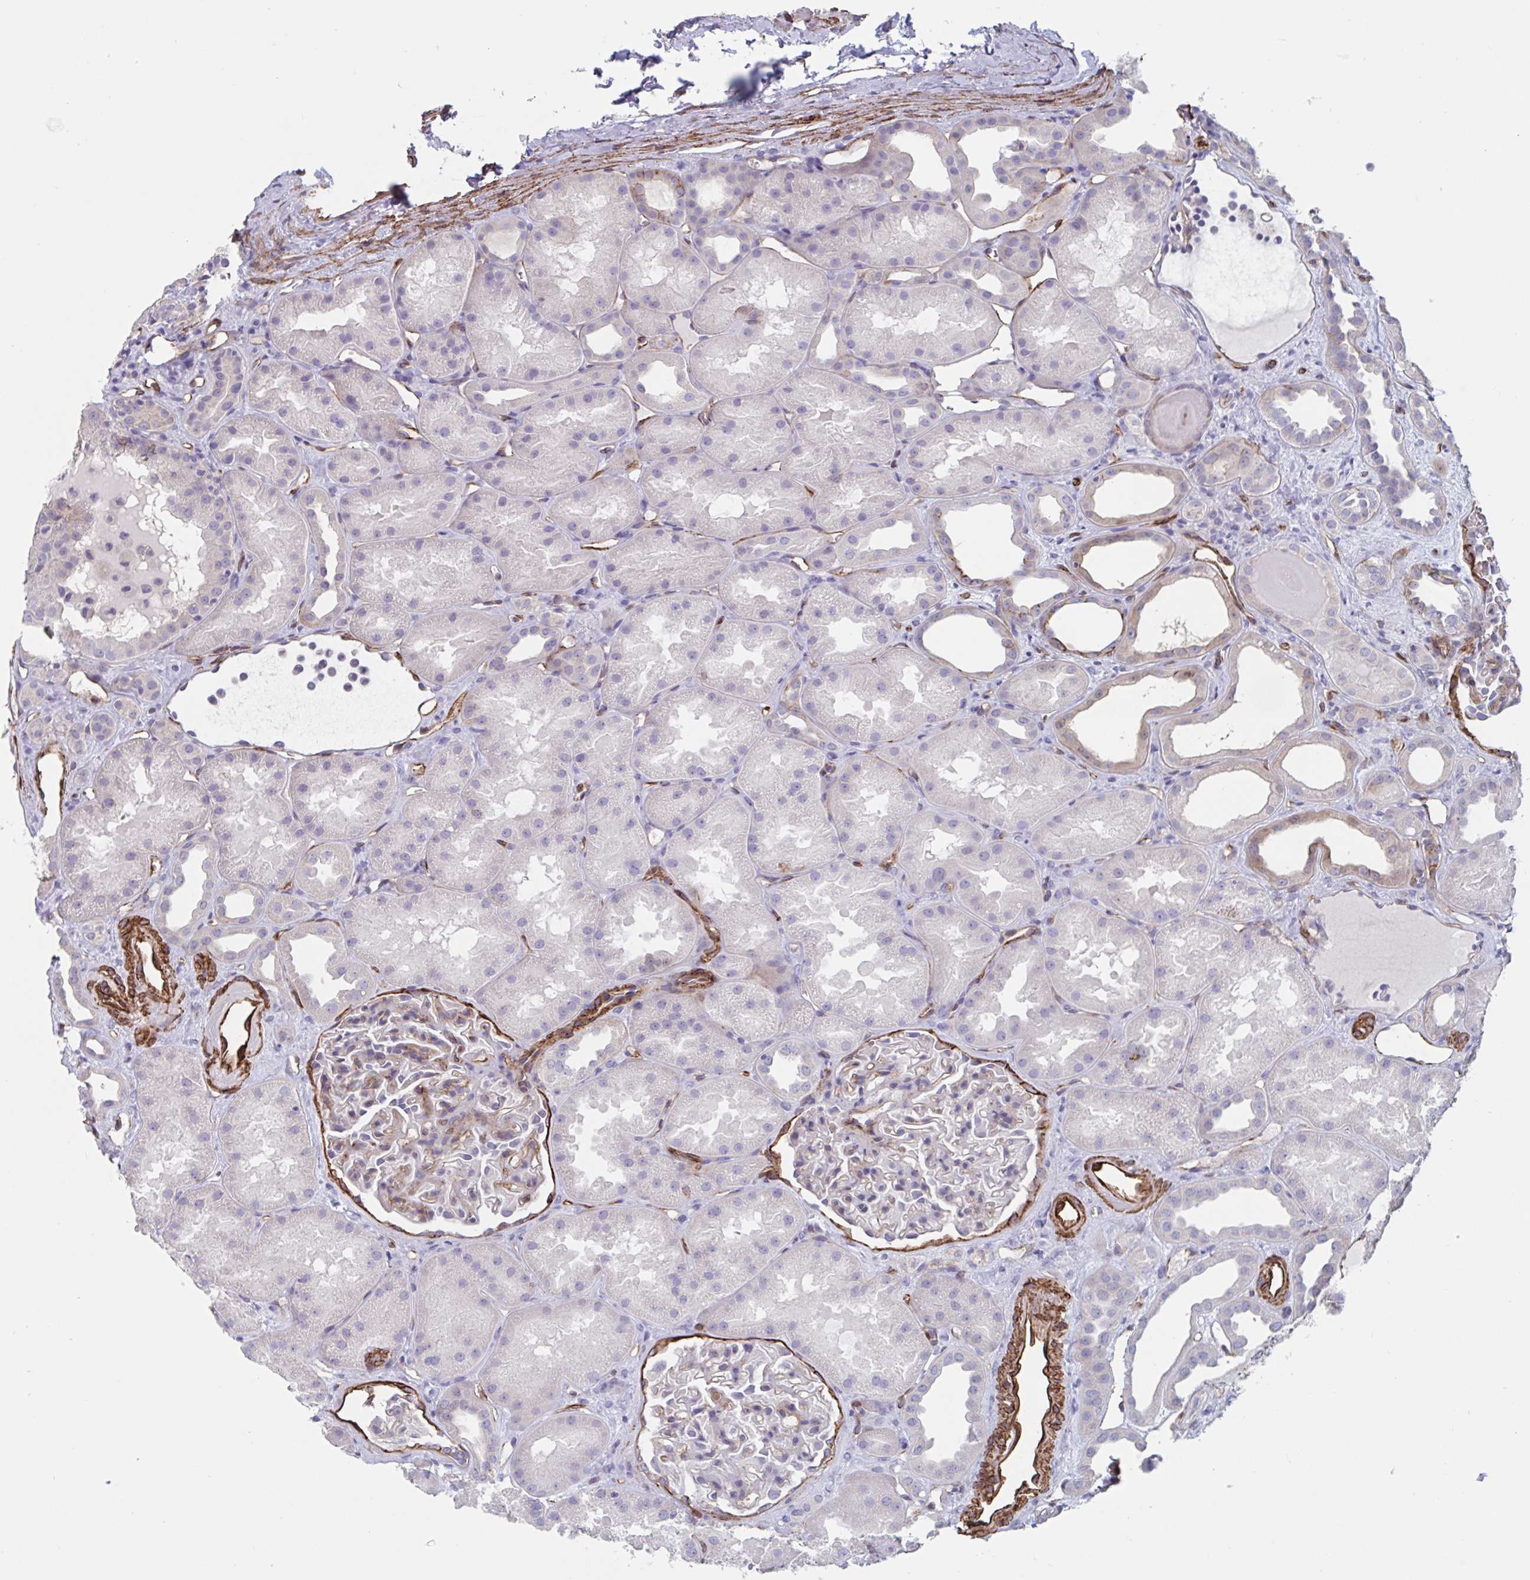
{"staining": {"intensity": "negative", "quantity": "none", "location": "none"}, "tissue": "kidney", "cell_type": "Cells in glomeruli", "image_type": "normal", "snomed": [{"axis": "morphology", "description": "Normal tissue, NOS"}, {"axis": "topography", "description": "Kidney"}], "caption": "IHC histopathology image of unremarkable kidney: kidney stained with DAB displays no significant protein positivity in cells in glomeruli. (Stains: DAB IHC with hematoxylin counter stain, Microscopy: brightfield microscopy at high magnification).", "gene": "CITED4", "patient": {"sex": "male", "age": 61}}